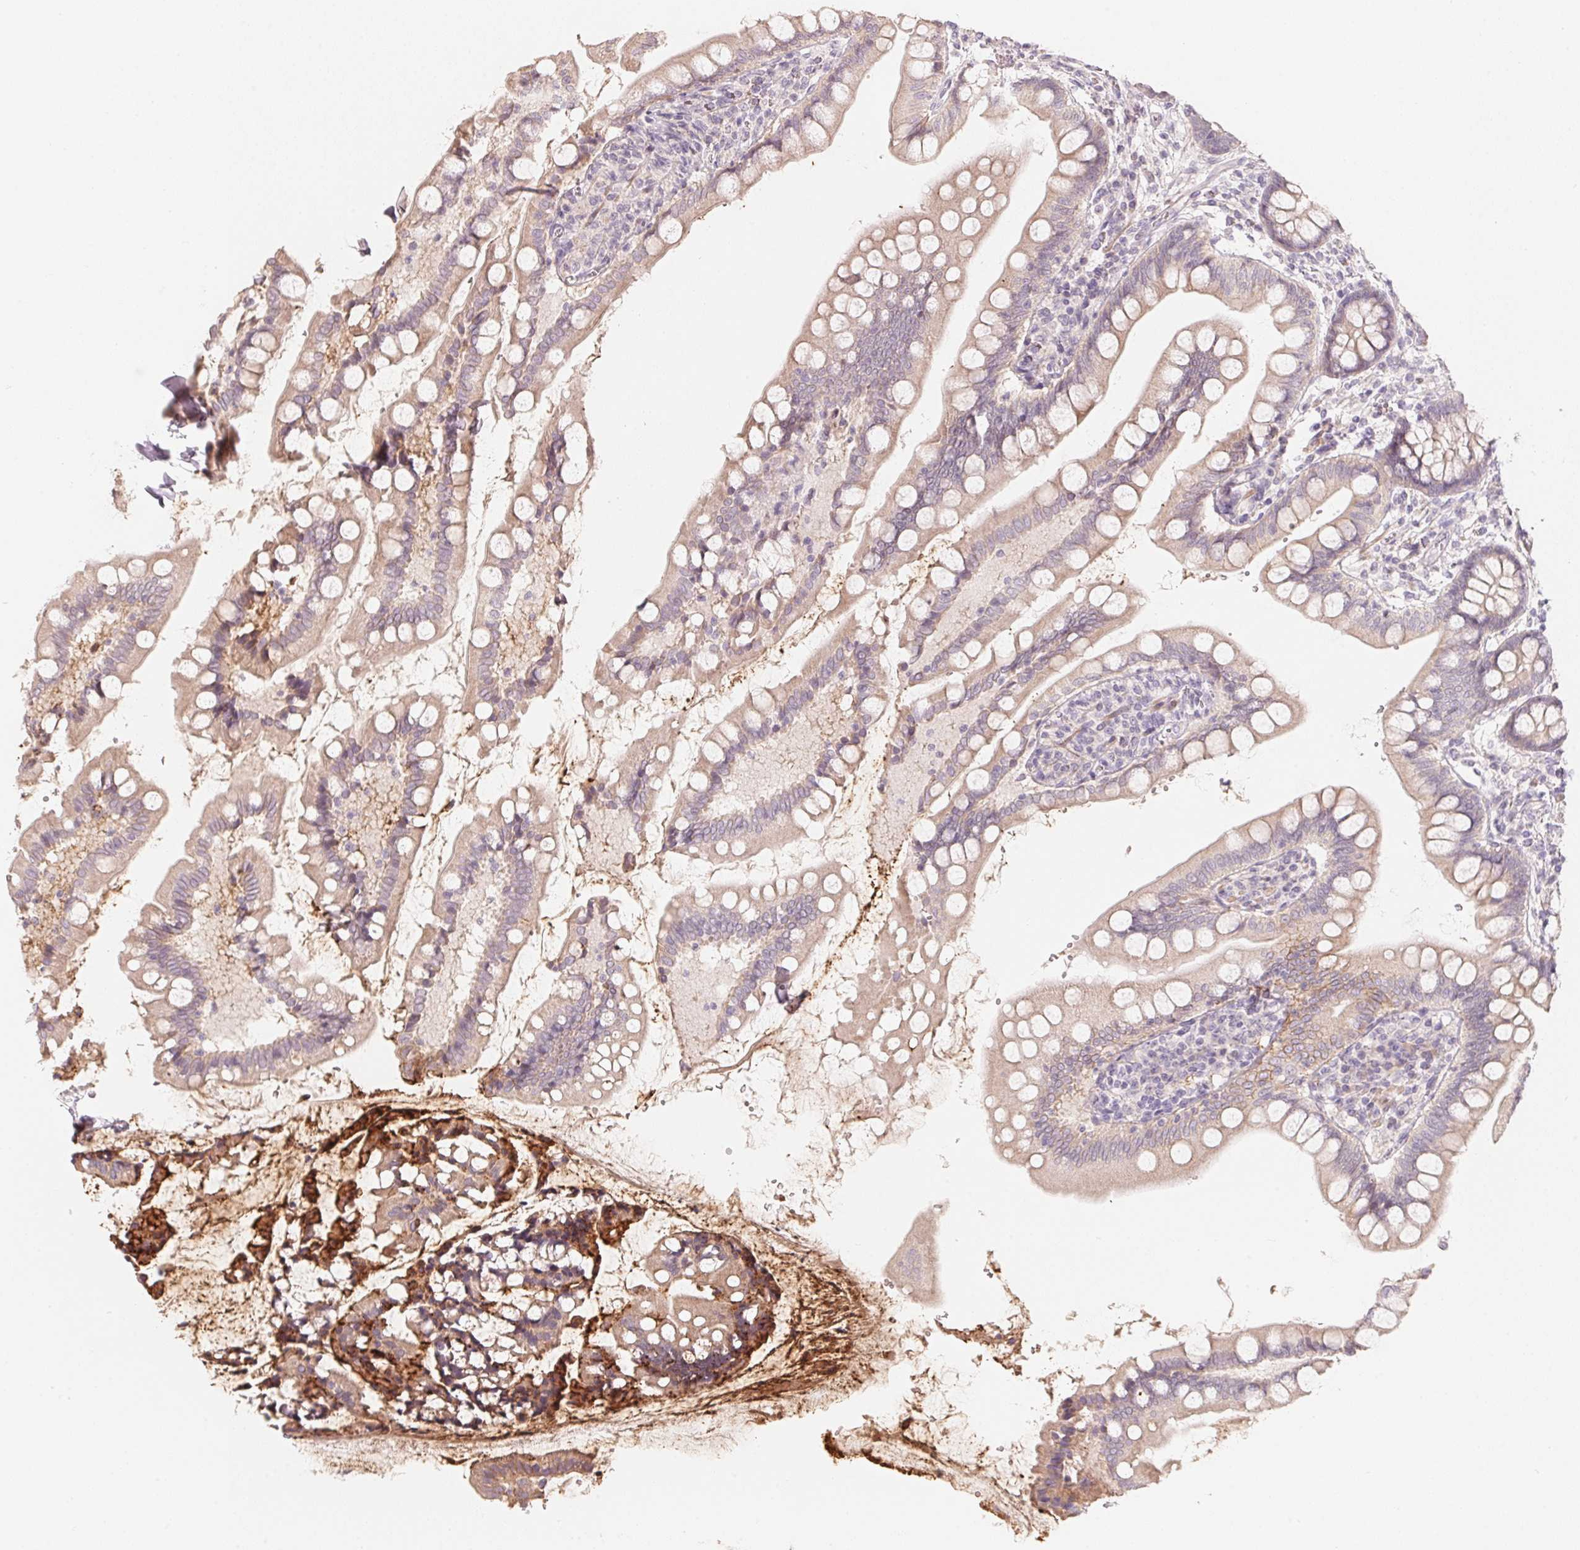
{"staining": {"intensity": "weak", "quantity": "25%-75%", "location": "cytoplasmic/membranous"}, "tissue": "small intestine", "cell_type": "Glandular cells", "image_type": "normal", "snomed": [{"axis": "morphology", "description": "Normal tissue, NOS"}, {"axis": "topography", "description": "Small intestine"}], "caption": "Immunohistochemical staining of unremarkable human small intestine exhibits 25%-75% levels of weak cytoplasmic/membranous protein positivity in about 25%-75% of glandular cells. (DAB IHC with brightfield microscopy, high magnification).", "gene": "TP53AIP1", "patient": {"sex": "female", "age": 56}}